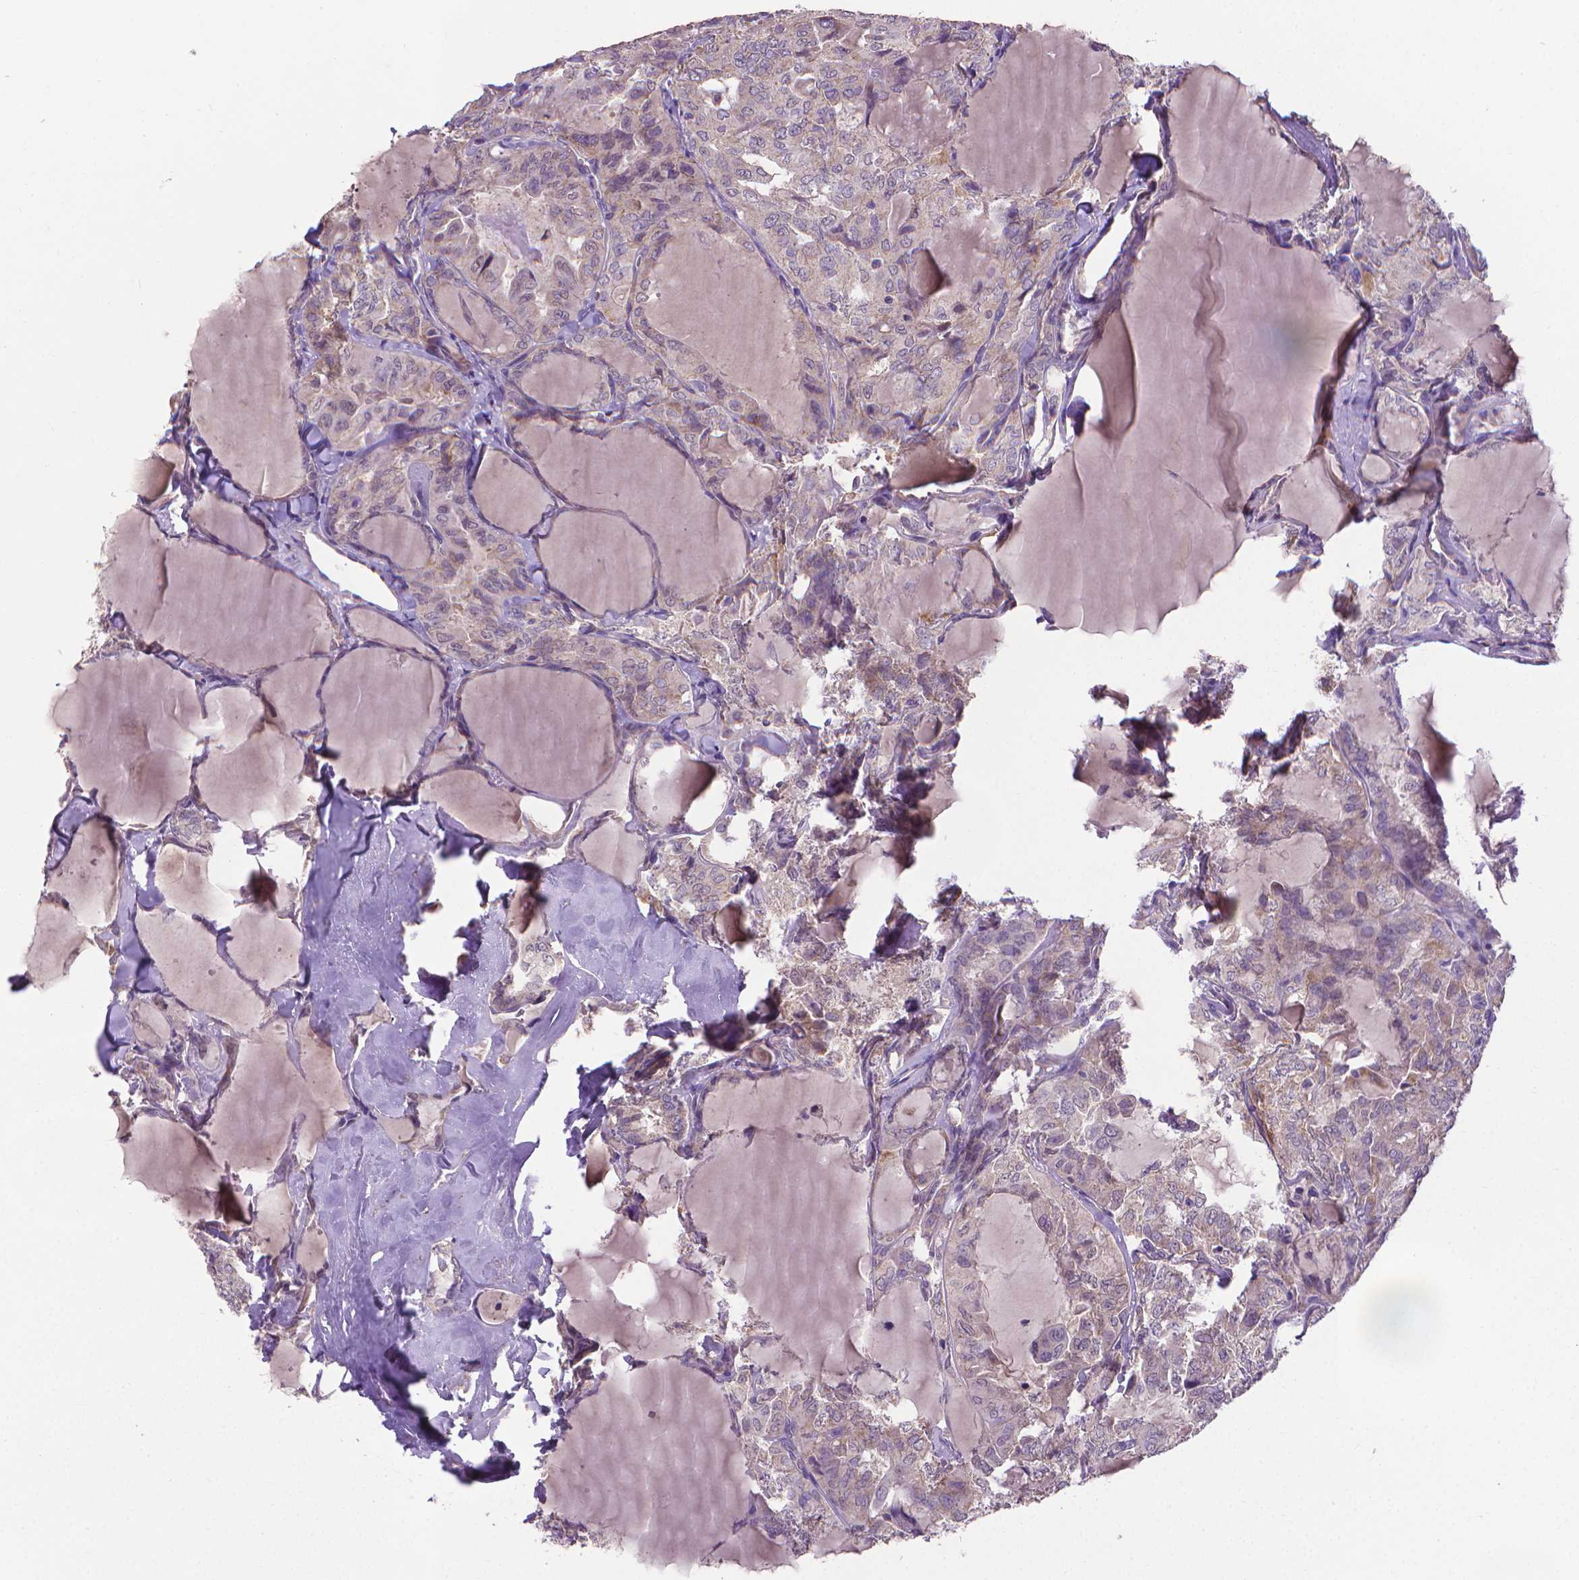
{"staining": {"intensity": "weak", "quantity": "25%-75%", "location": "cytoplasmic/membranous"}, "tissue": "thyroid cancer", "cell_type": "Tumor cells", "image_type": "cancer", "snomed": [{"axis": "morphology", "description": "Papillary adenocarcinoma, NOS"}, {"axis": "topography", "description": "Thyroid gland"}], "caption": "Immunohistochemistry image of human thyroid papillary adenocarcinoma stained for a protein (brown), which reveals low levels of weak cytoplasmic/membranous positivity in about 25%-75% of tumor cells.", "gene": "GPR63", "patient": {"sex": "male", "age": 30}}